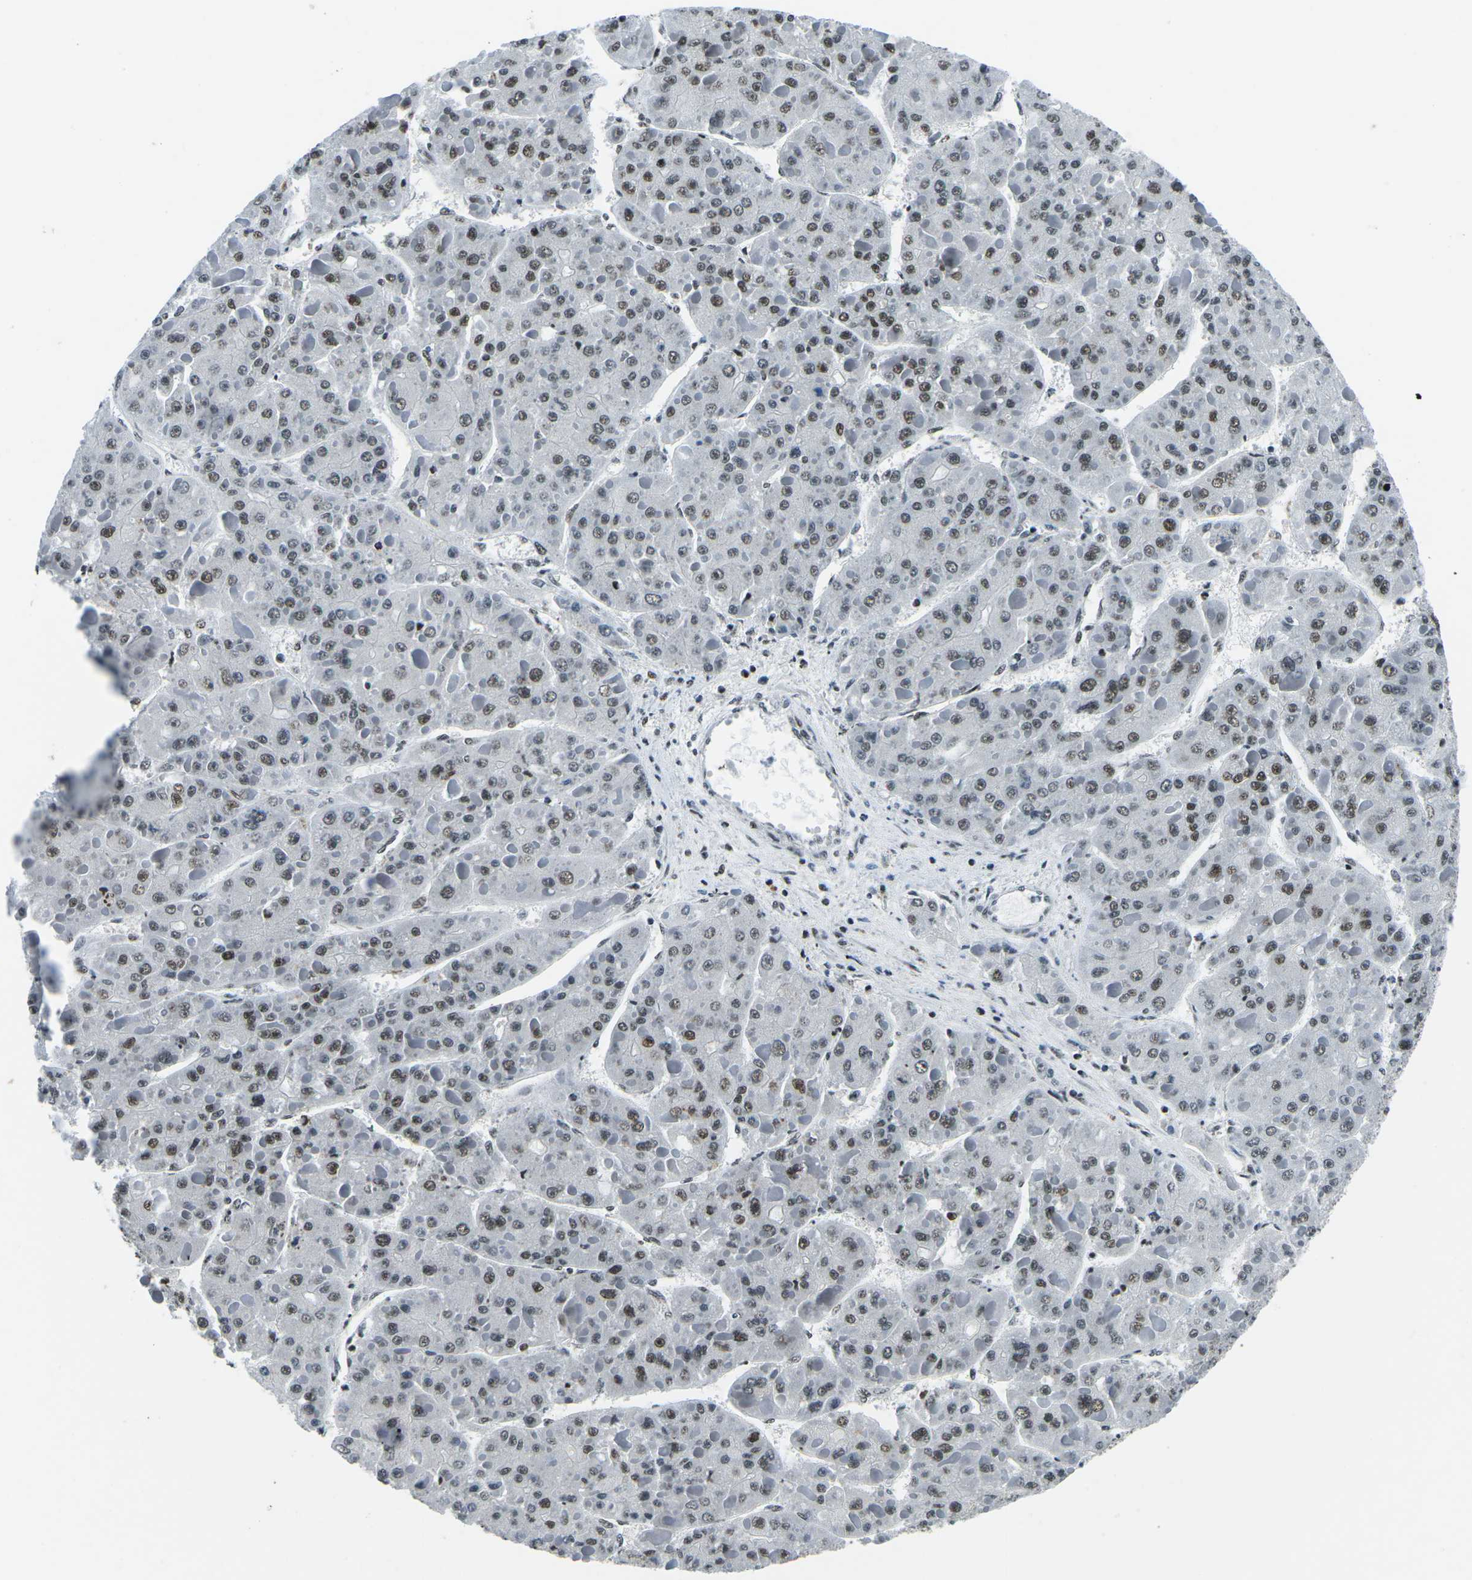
{"staining": {"intensity": "moderate", "quantity": ">75%", "location": "nuclear"}, "tissue": "liver cancer", "cell_type": "Tumor cells", "image_type": "cancer", "snomed": [{"axis": "morphology", "description": "Carcinoma, Hepatocellular, NOS"}, {"axis": "topography", "description": "Liver"}], "caption": "Liver cancer tissue reveals moderate nuclear staining in approximately >75% of tumor cells", "gene": "RBL2", "patient": {"sex": "female", "age": 73}}